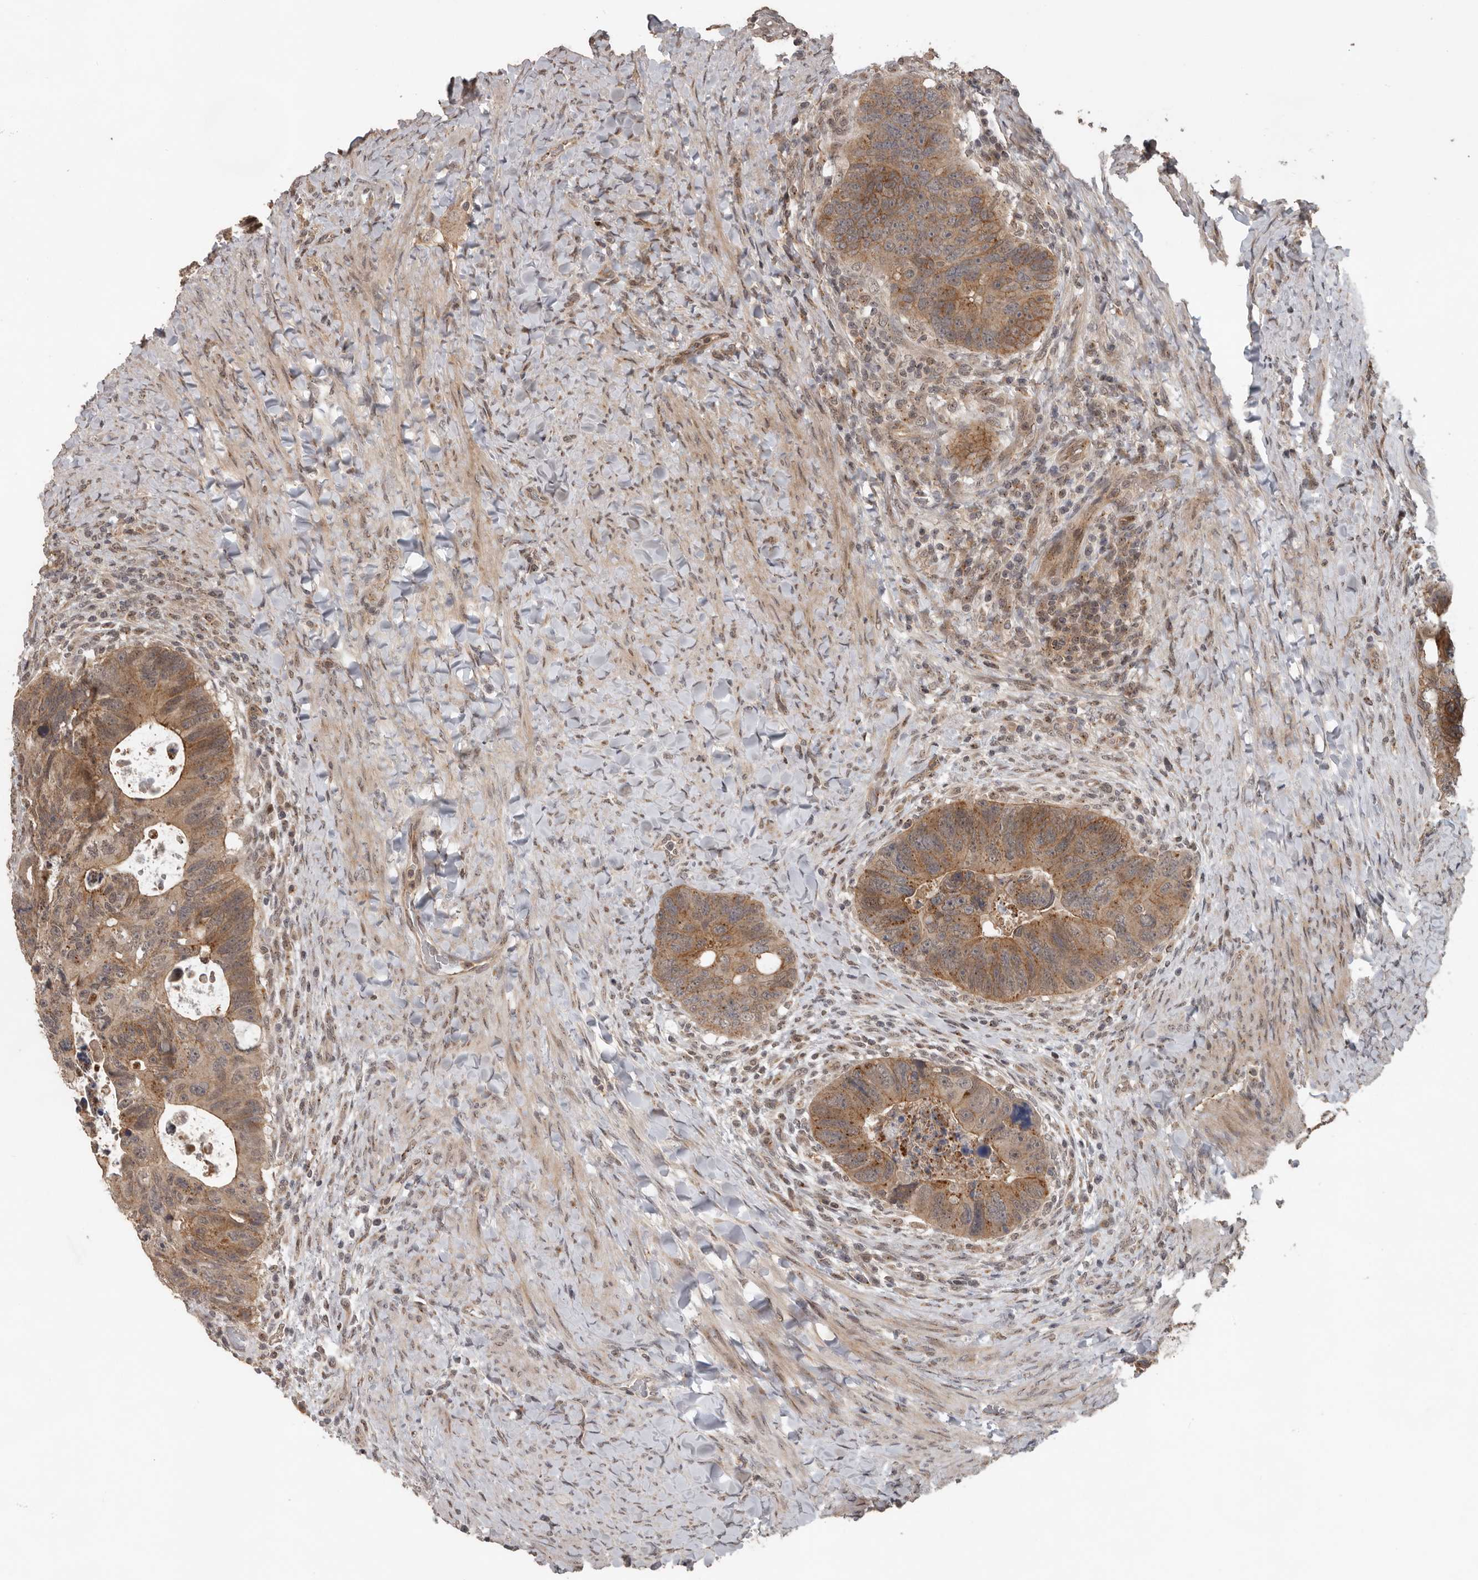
{"staining": {"intensity": "moderate", "quantity": ">75%", "location": "cytoplasmic/membranous"}, "tissue": "colorectal cancer", "cell_type": "Tumor cells", "image_type": "cancer", "snomed": [{"axis": "morphology", "description": "Adenocarcinoma, NOS"}, {"axis": "topography", "description": "Rectum"}], "caption": "This micrograph displays colorectal cancer stained with immunohistochemistry (IHC) to label a protein in brown. The cytoplasmic/membranous of tumor cells show moderate positivity for the protein. Nuclei are counter-stained blue.", "gene": "CEP350", "patient": {"sex": "male", "age": 59}}